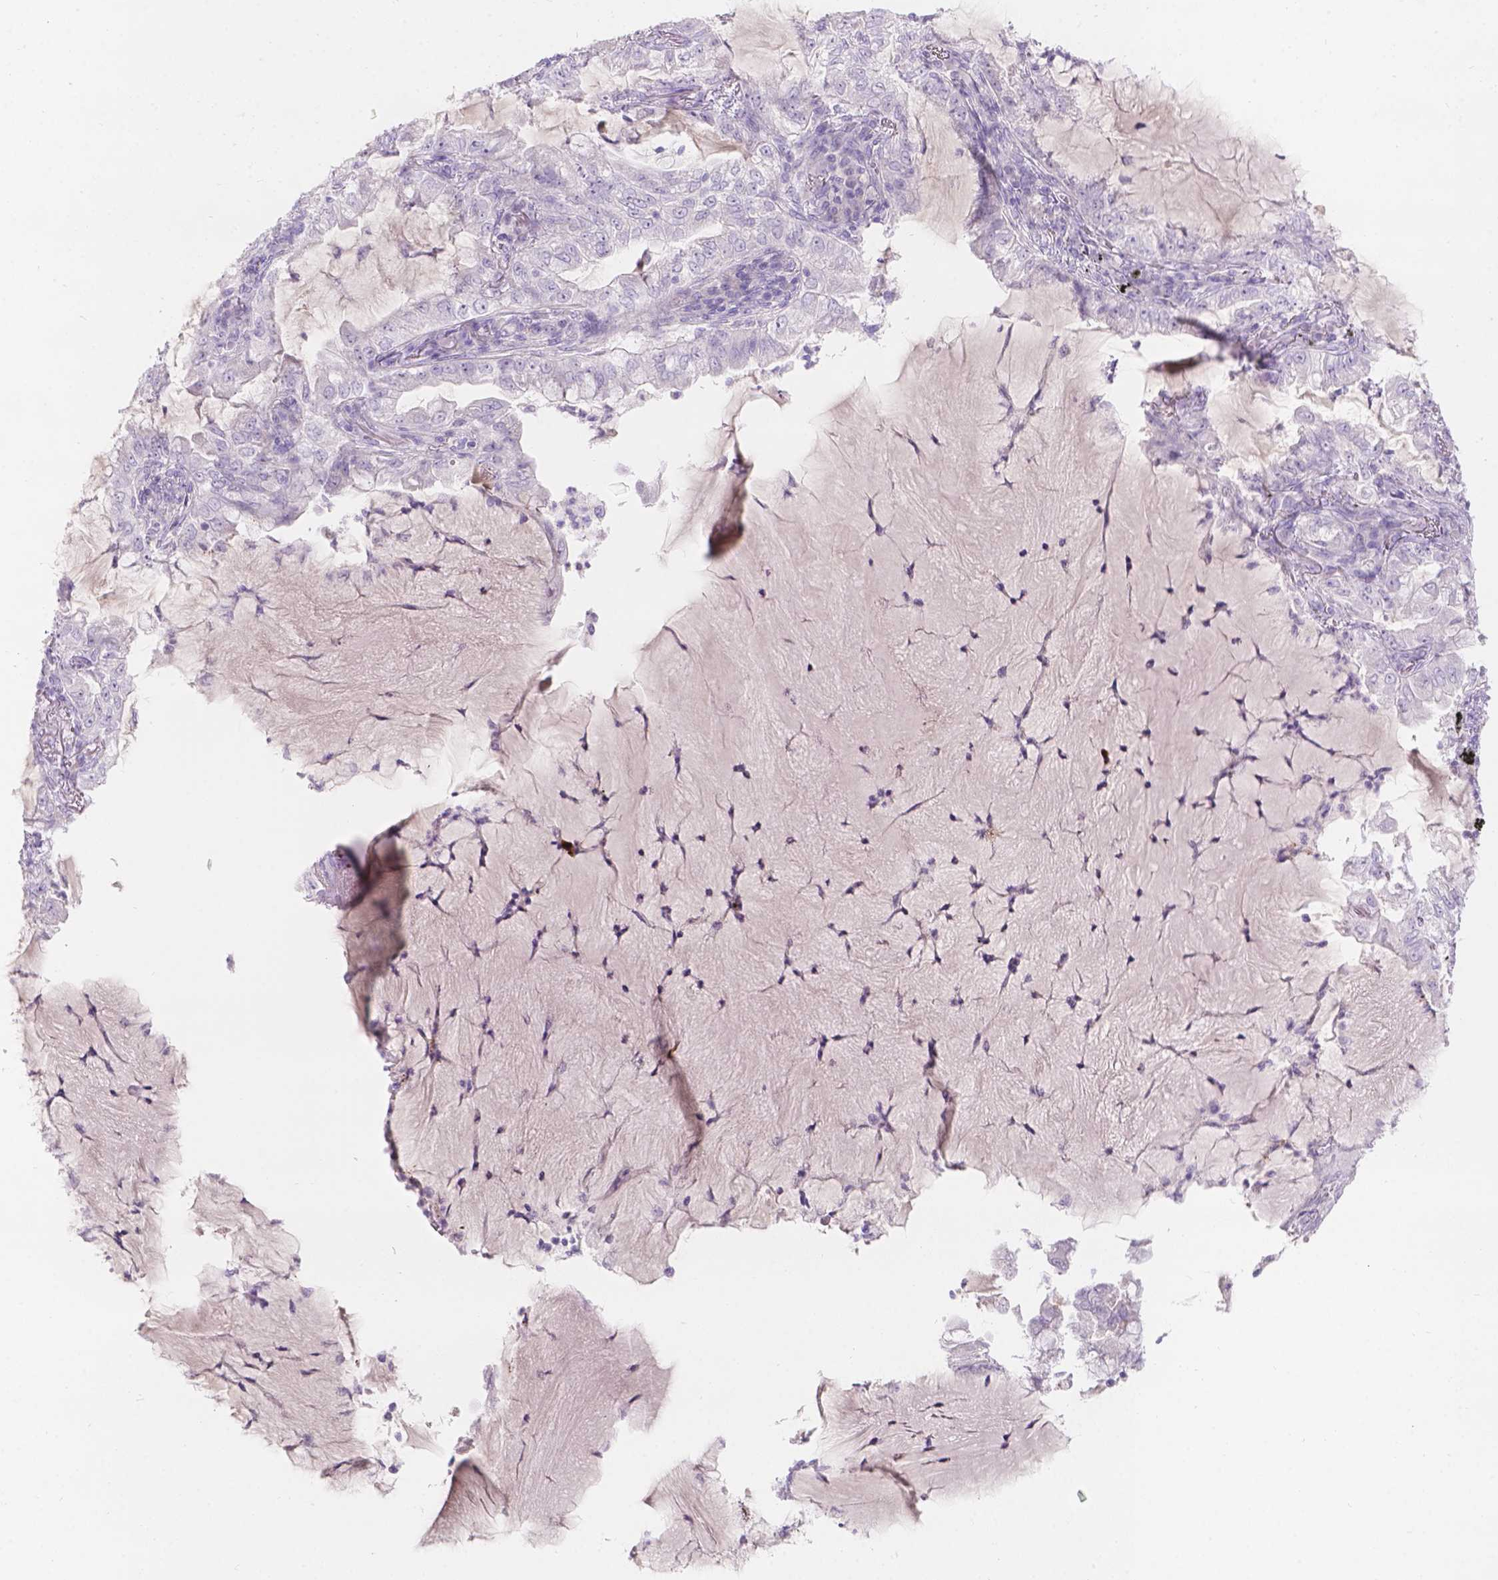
{"staining": {"intensity": "negative", "quantity": "none", "location": "none"}, "tissue": "lung cancer", "cell_type": "Tumor cells", "image_type": "cancer", "snomed": [{"axis": "morphology", "description": "Adenocarcinoma, NOS"}, {"axis": "topography", "description": "Lung"}], "caption": "Immunohistochemistry (IHC) of human lung cancer (adenocarcinoma) displays no expression in tumor cells.", "gene": "HTN3", "patient": {"sex": "female", "age": 73}}